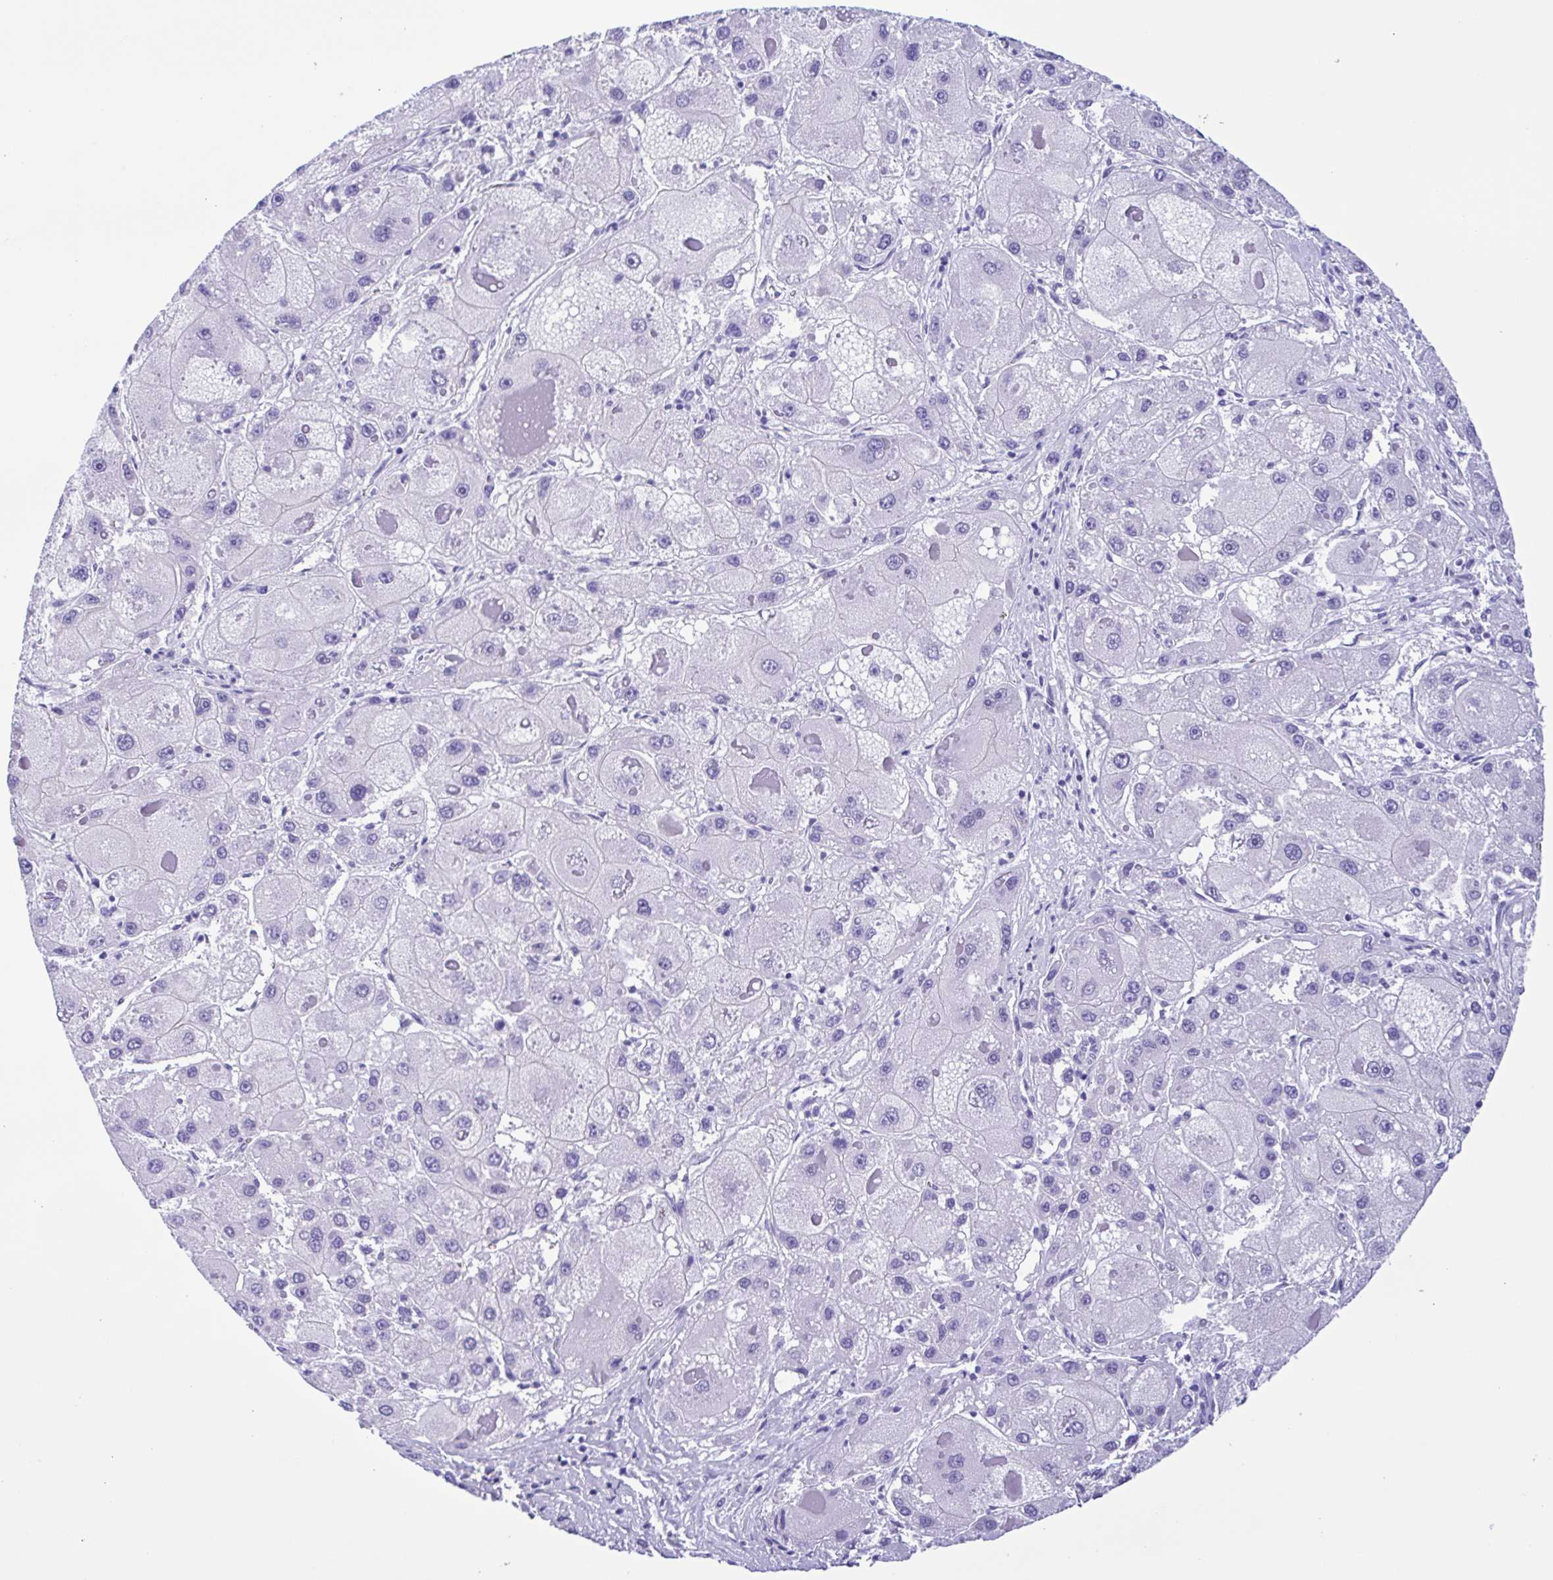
{"staining": {"intensity": "negative", "quantity": "none", "location": "none"}, "tissue": "liver cancer", "cell_type": "Tumor cells", "image_type": "cancer", "snomed": [{"axis": "morphology", "description": "Carcinoma, Hepatocellular, NOS"}, {"axis": "topography", "description": "Liver"}], "caption": "This is an IHC histopathology image of hepatocellular carcinoma (liver). There is no expression in tumor cells.", "gene": "TSPY2", "patient": {"sex": "female", "age": 73}}